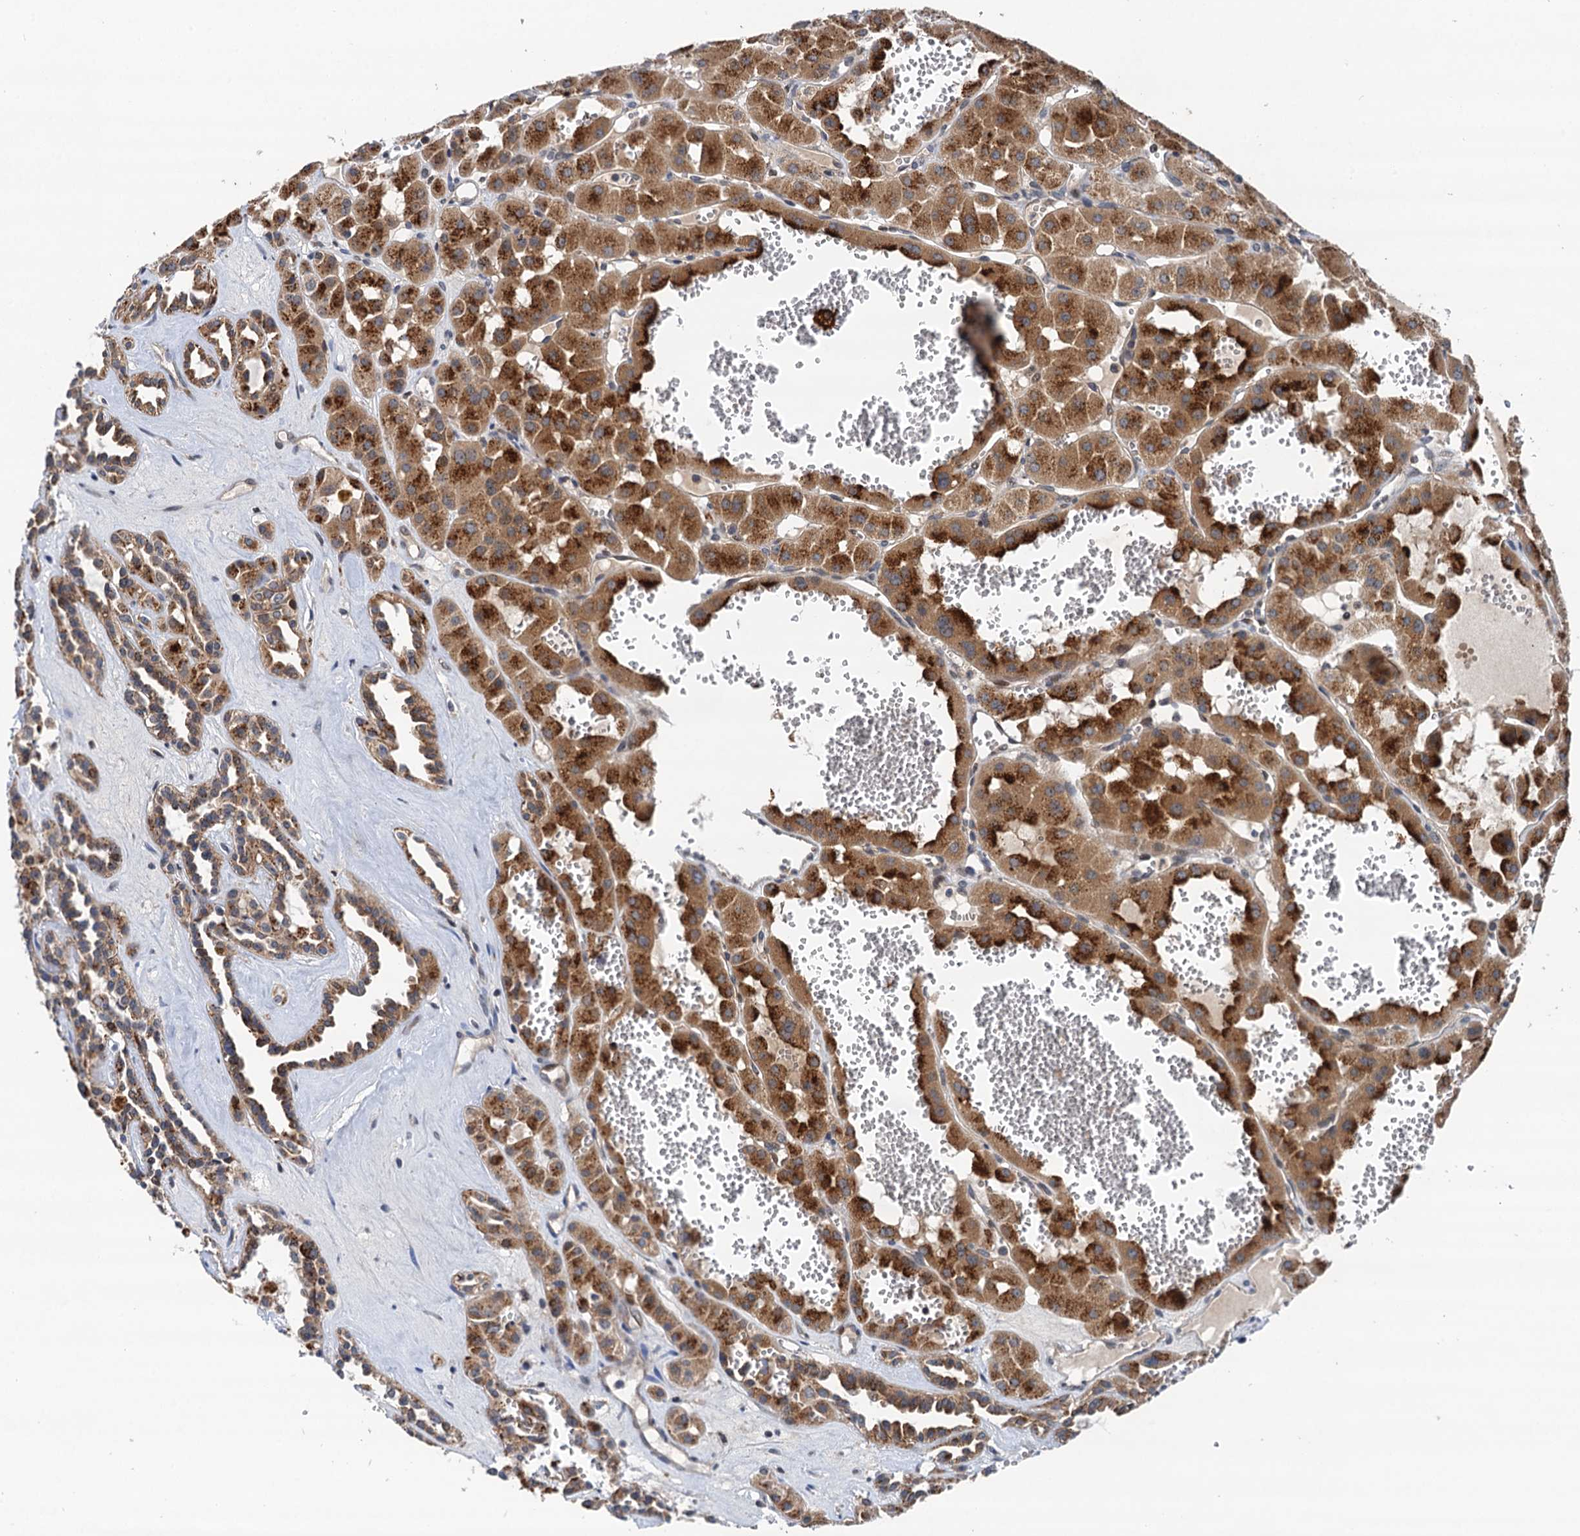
{"staining": {"intensity": "moderate", "quantity": ">75%", "location": "cytoplasmic/membranous"}, "tissue": "renal cancer", "cell_type": "Tumor cells", "image_type": "cancer", "snomed": [{"axis": "morphology", "description": "Carcinoma, NOS"}, {"axis": "topography", "description": "Kidney"}], "caption": "A brown stain shows moderate cytoplasmic/membranous positivity of a protein in renal carcinoma tumor cells.", "gene": "NLRP10", "patient": {"sex": "female", "age": 75}}